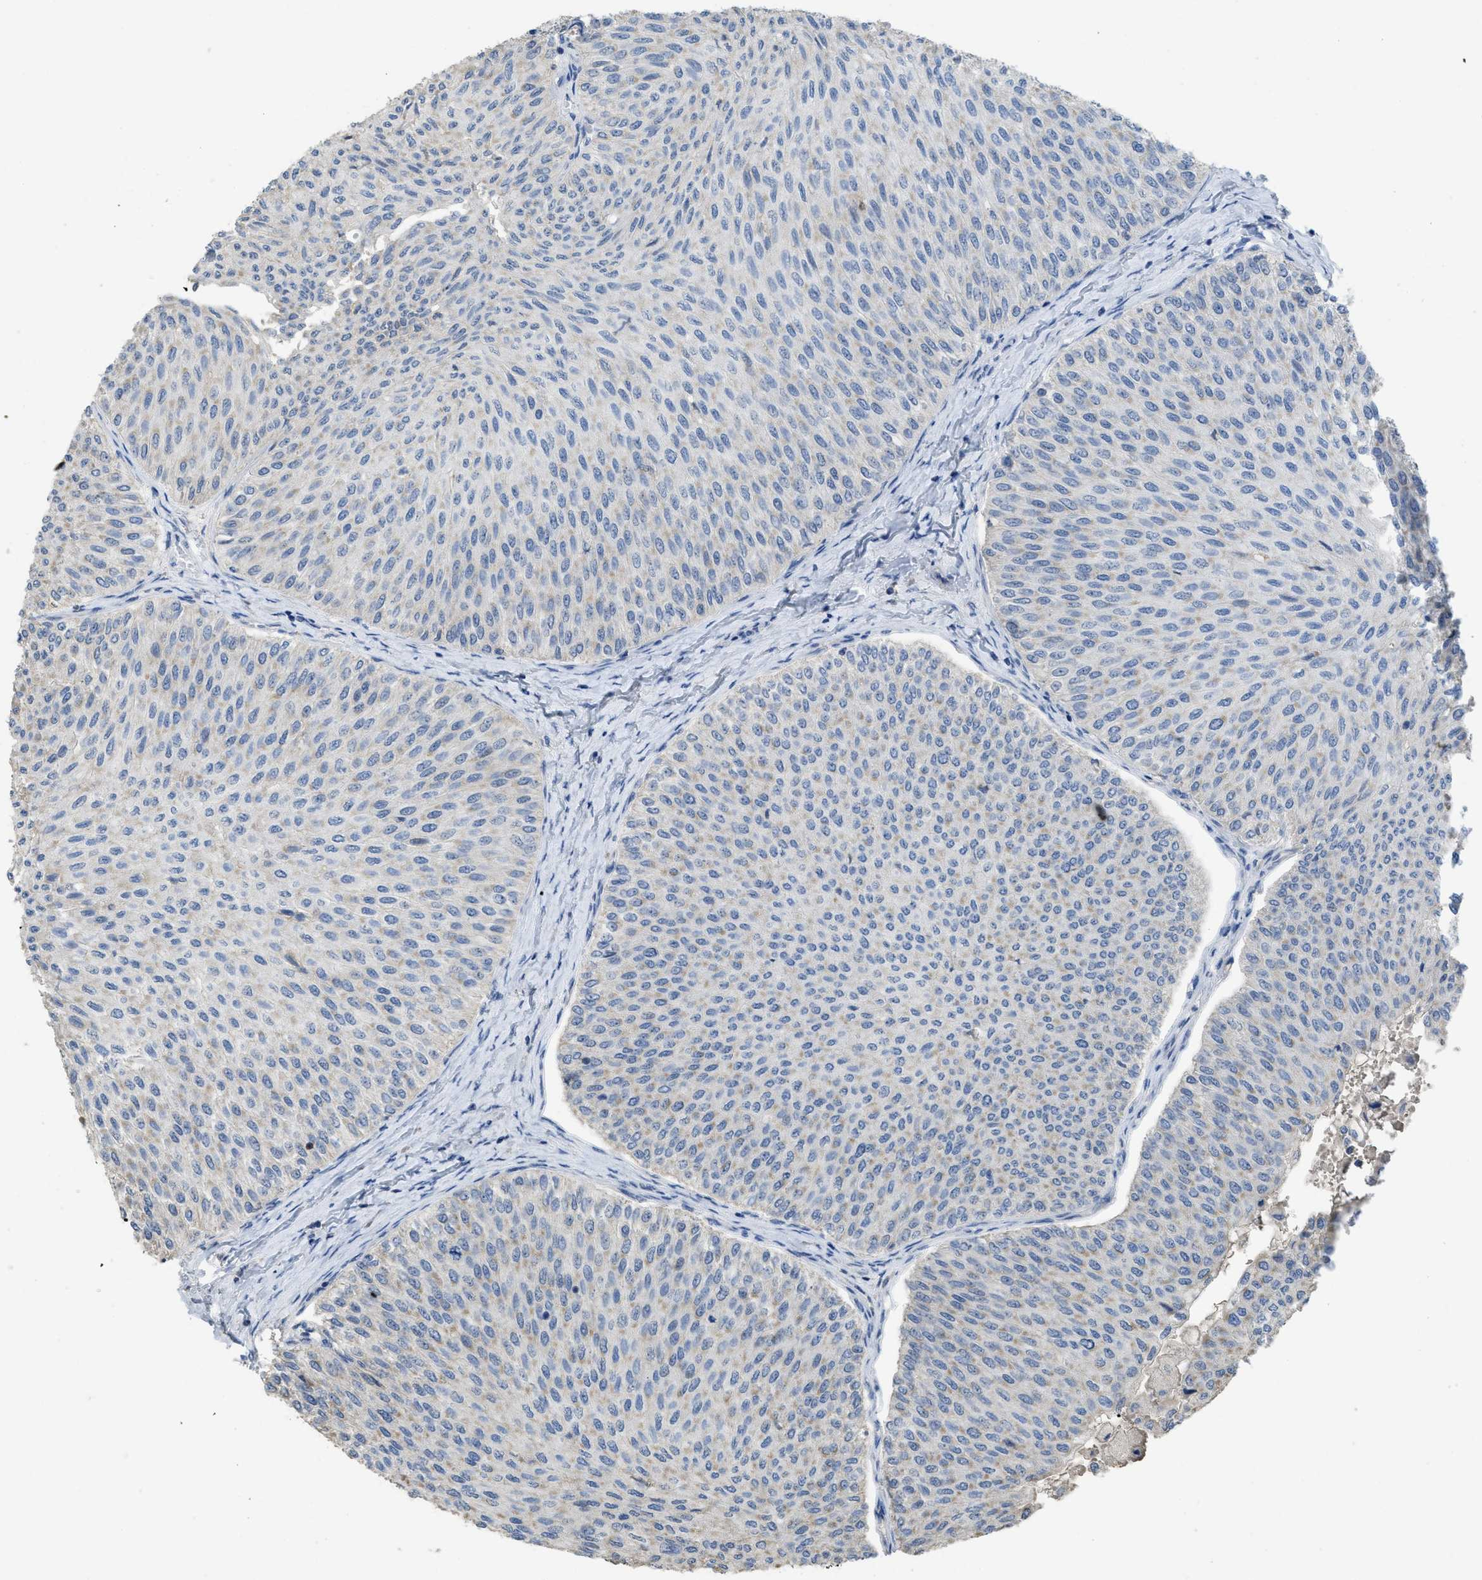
{"staining": {"intensity": "weak", "quantity": "<25%", "location": "cytoplasmic/membranous"}, "tissue": "urothelial cancer", "cell_type": "Tumor cells", "image_type": "cancer", "snomed": [{"axis": "morphology", "description": "Urothelial carcinoma, Low grade"}, {"axis": "topography", "description": "Urinary bladder"}], "caption": "Immunohistochemistry of urothelial carcinoma (low-grade) reveals no positivity in tumor cells.", "gene": "SFXN2", "patient": {"sex": "male", "age": 78}}